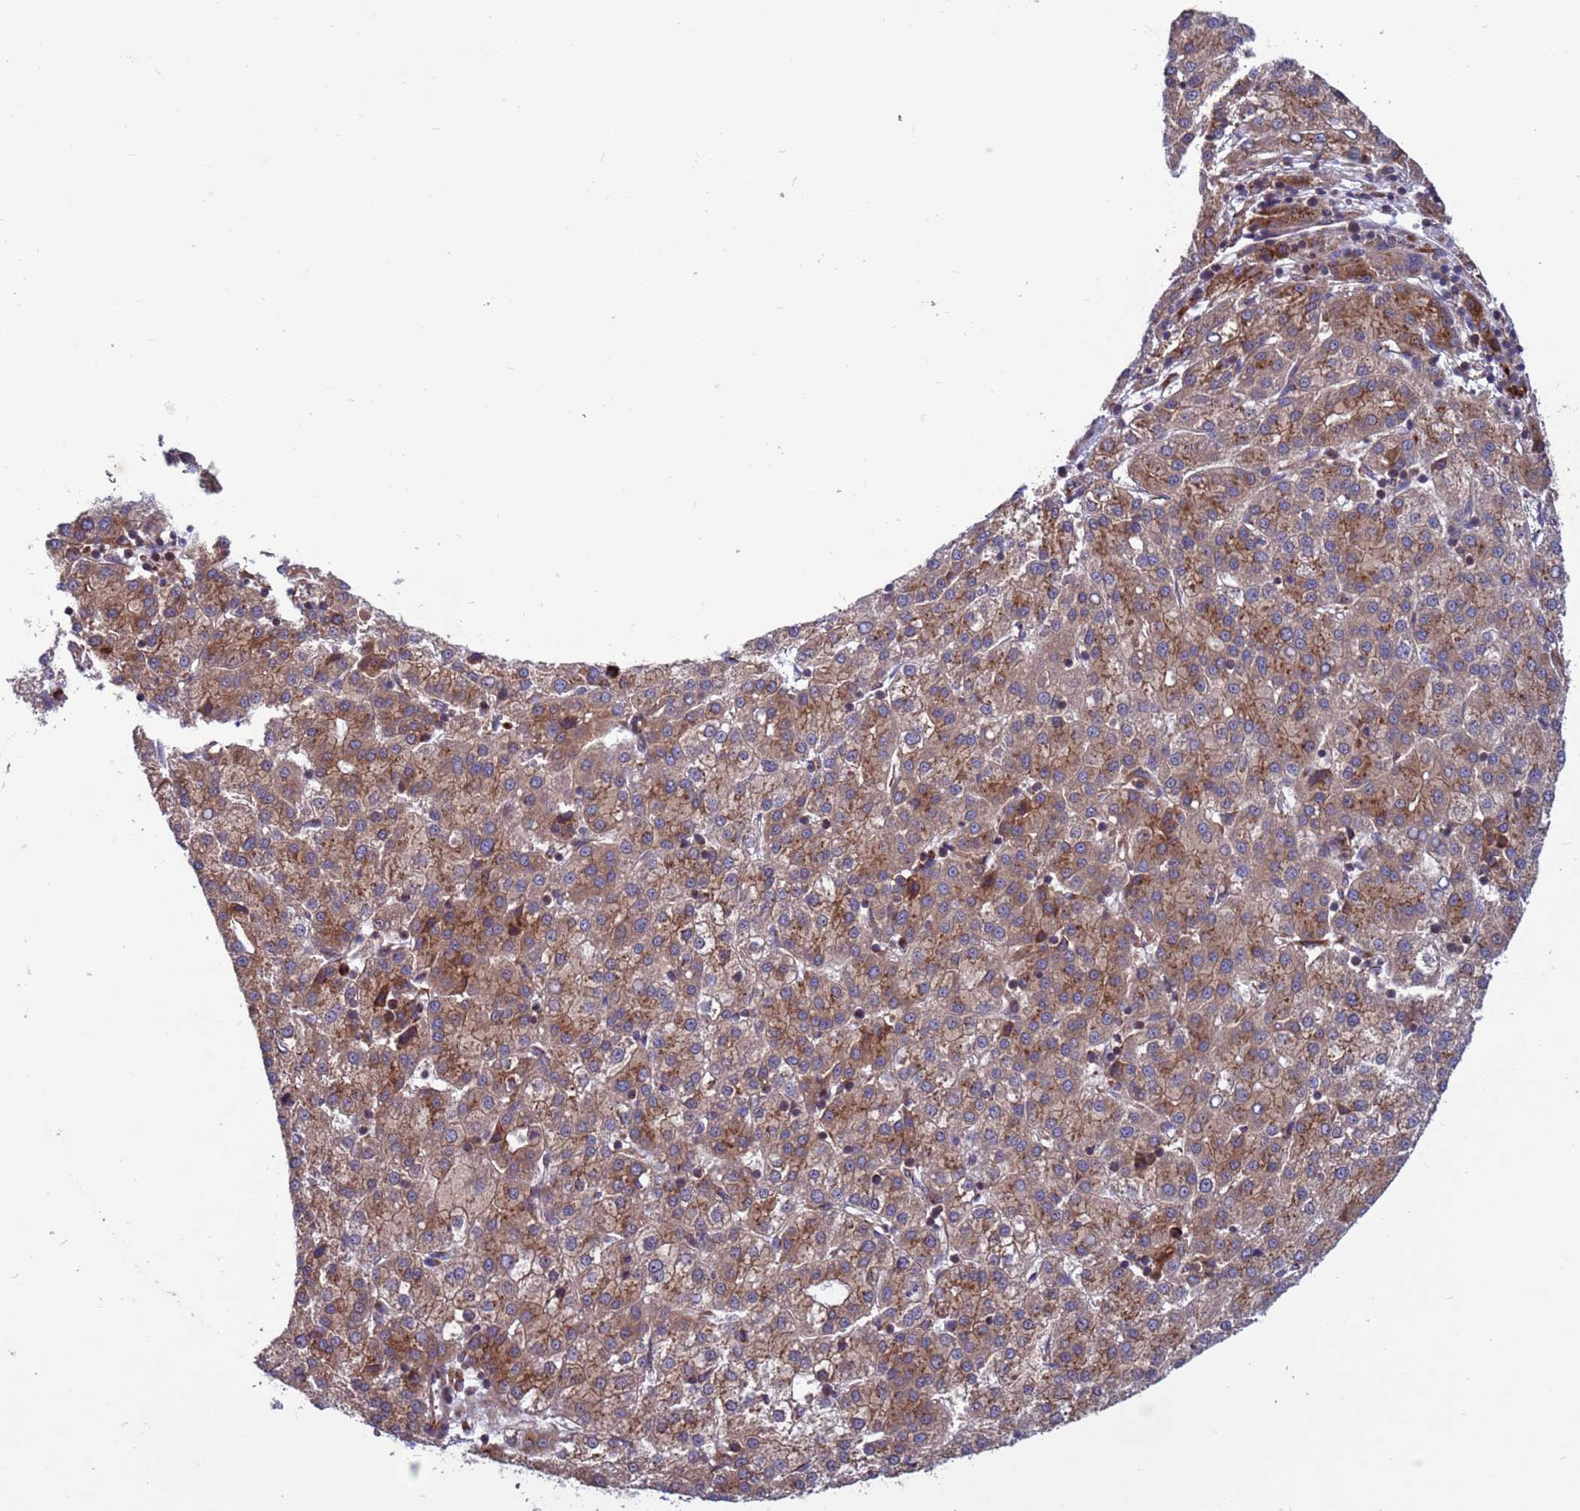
{"staining": {"intensity": "moderate", "quantity": ">75%", "location": "cytoplasmic/membranous"}, "tissue": "liver cancer", "cell_type": "Tumor cells", "image_type": "cancer", "snomed": [{"axis": "morphology", "description": "Carcinoma, Hepatocellular, NOS"}, {"axis": "topography", "description": "Liver"}], "caption": "Protein expression analysis of hepatocellular carcinoma (liver) reveals moderate cytoplasmic/membranous expression in about >75% of tumor cells.", "gene": "ZC3HAV1", "patient": {"sex": "female", "age": 58}}